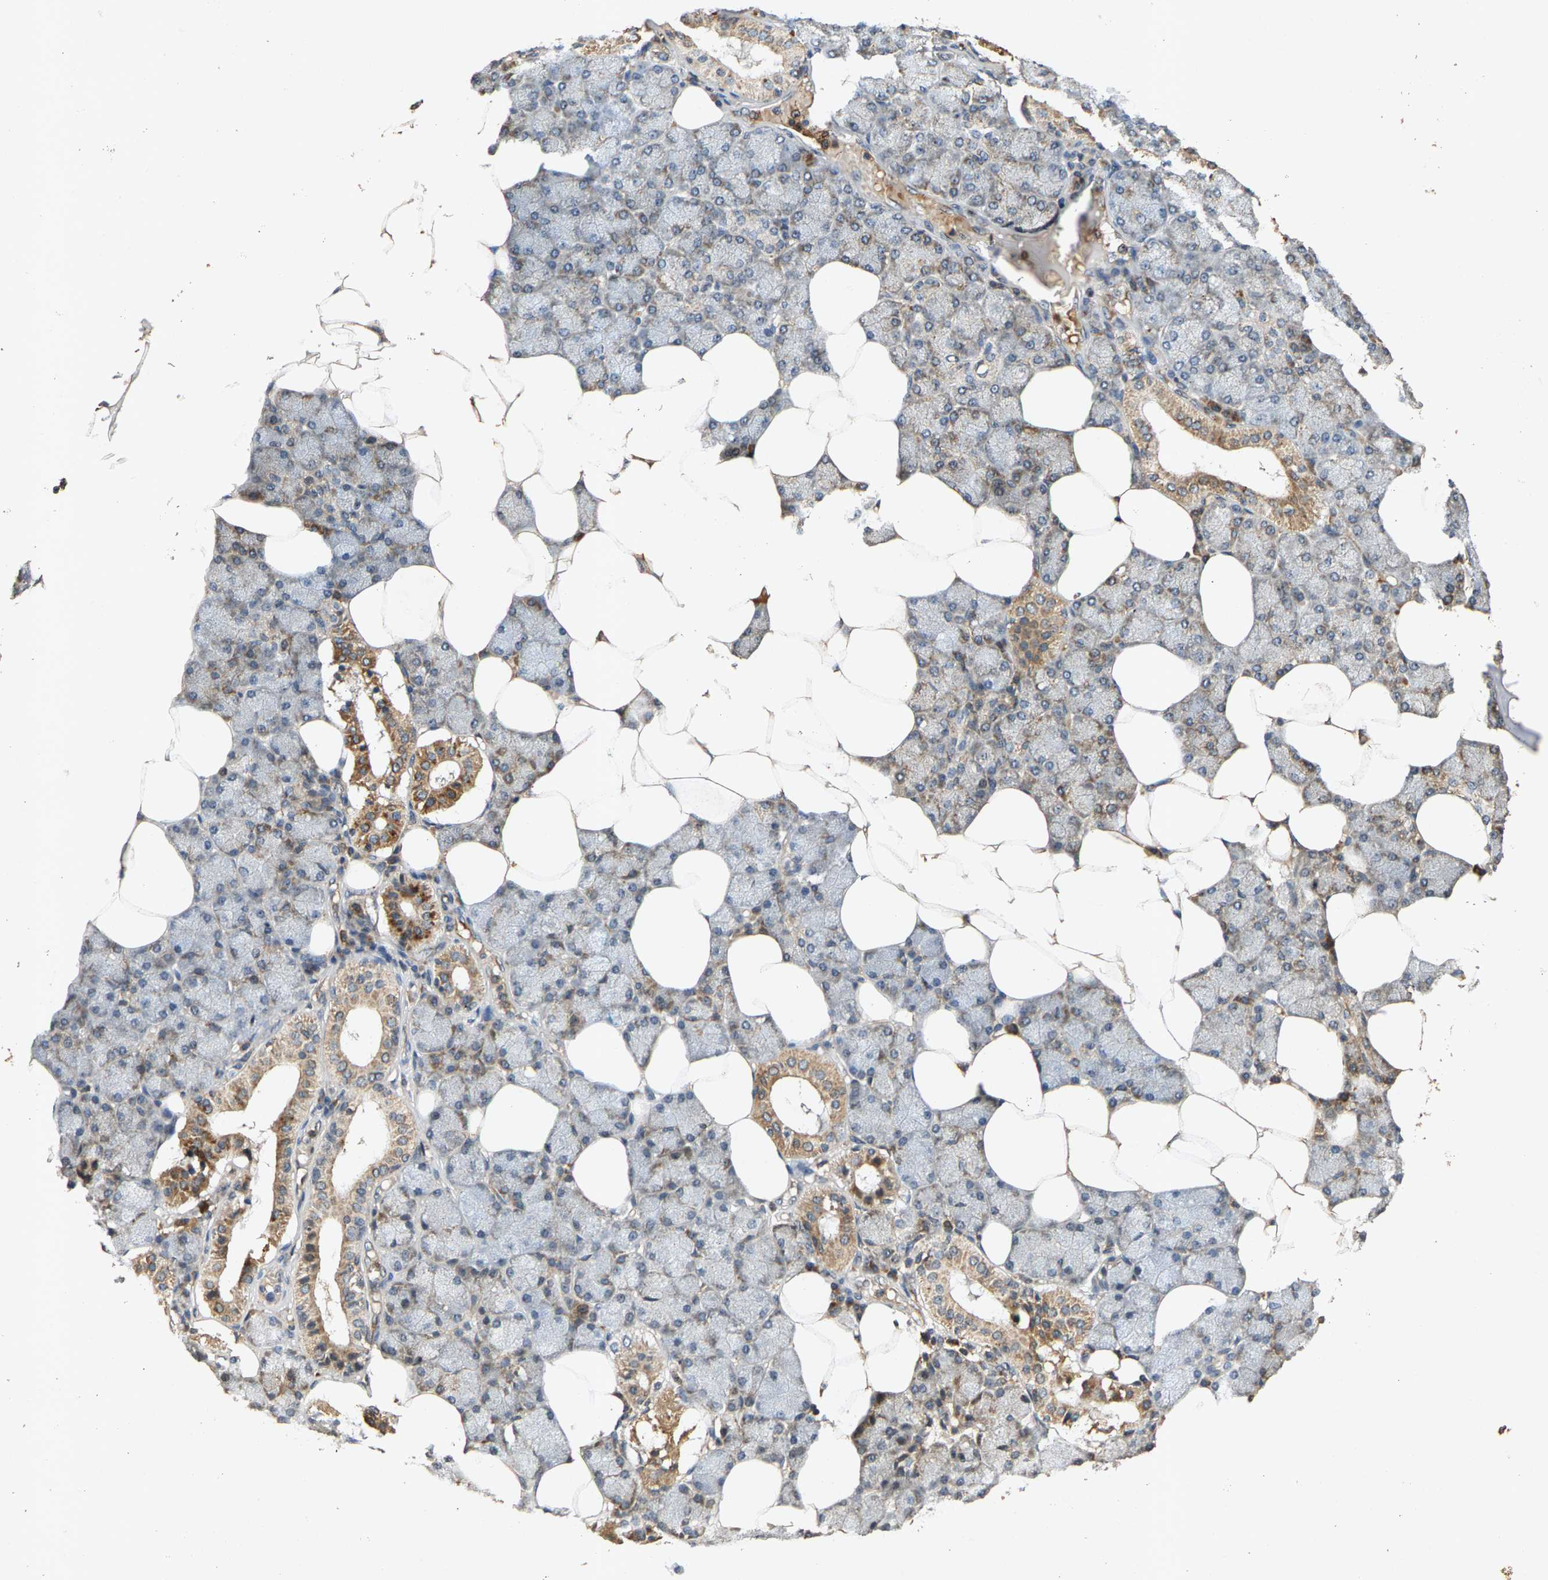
{"staining": {"intensity": "moderate", "quantity": "25%-75%", "location": "cytoplasmic/membranous,nuclear"}, "tissue": "salivary gland", "cell_type": "Glandular cells", "image_type": "normal", "snomed": [{"axis": "morphology", "description": "Normal tissue, NOS"}, {"axis": "topography", "description": "Salivary gland"}], "caption": "Unremarkable salivary gland demonstrates moderate cytoplasmic/membranous,nuclear staining in about 25%-75% of glandular cells, visualized by immunohistochemistry. (DAB = brown stain, brightfield microscopy at high magnification).", "gene": "CIDEC", "patient": {"sex": "male", "age": 62}}